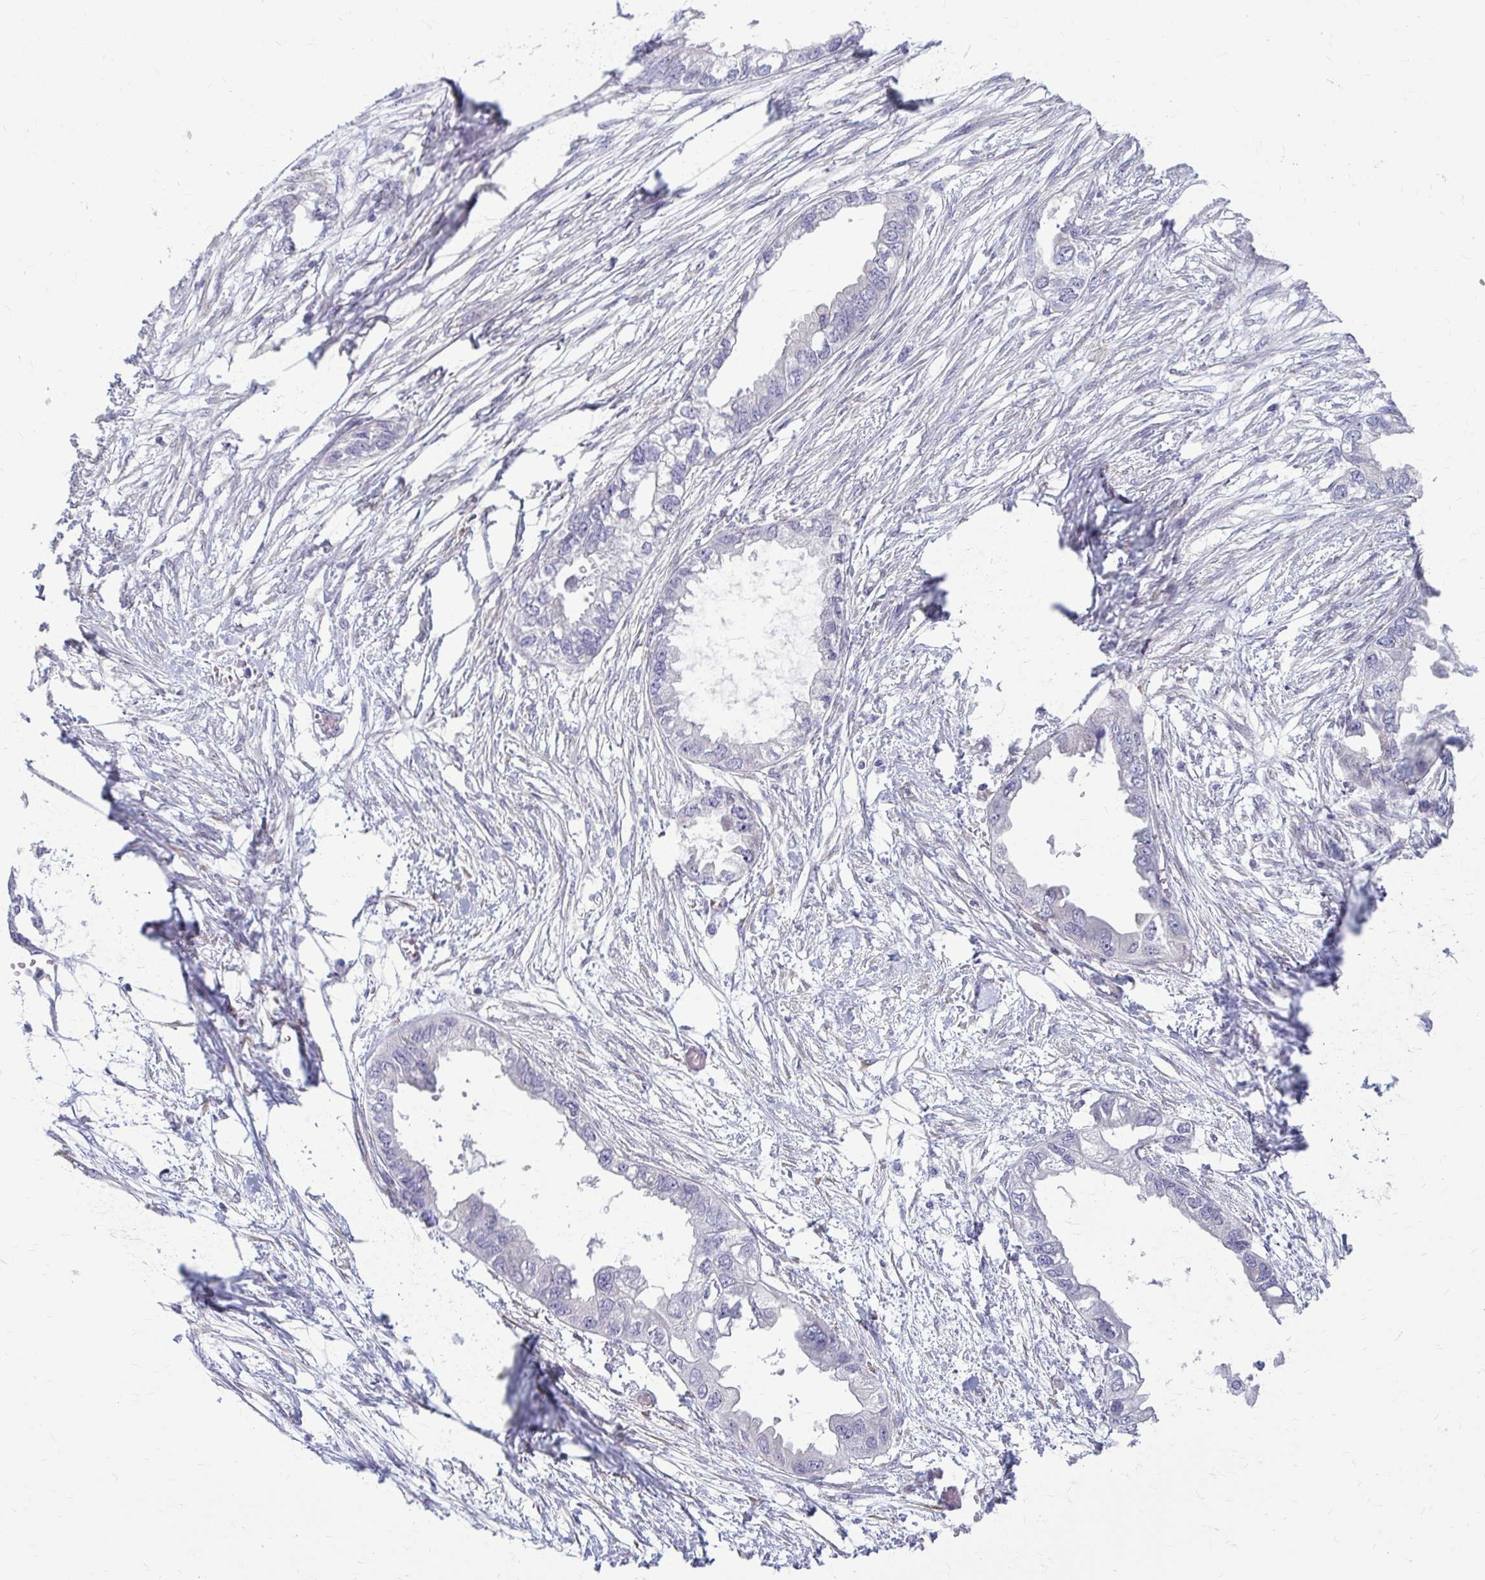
{"staining": {"intensity": "negative", "quantity": "none", "location": "none"}, "tissue": "endometrial cancer", "cell_type": "Tumor cells", "image_type": "cancer", "snomed": [{"axis": "morphology", "description": "Adenocarcinoma, NOS"}, {"axis": "morphology", "description": "Adenocarcinoma, metastatic, NOS"}, {"axis": "topography", "description": "Adipose tissue"}, {"axis": "topography", "description": "Endometrium"}], "caption": "A histopathology image of endometrial cancer (metastatic adenocarcinoma) stained for a protein reveals no brown staining in tumor cells.", "gene": "DEPP1", "patient": {"sex": "female", "age": 67}}